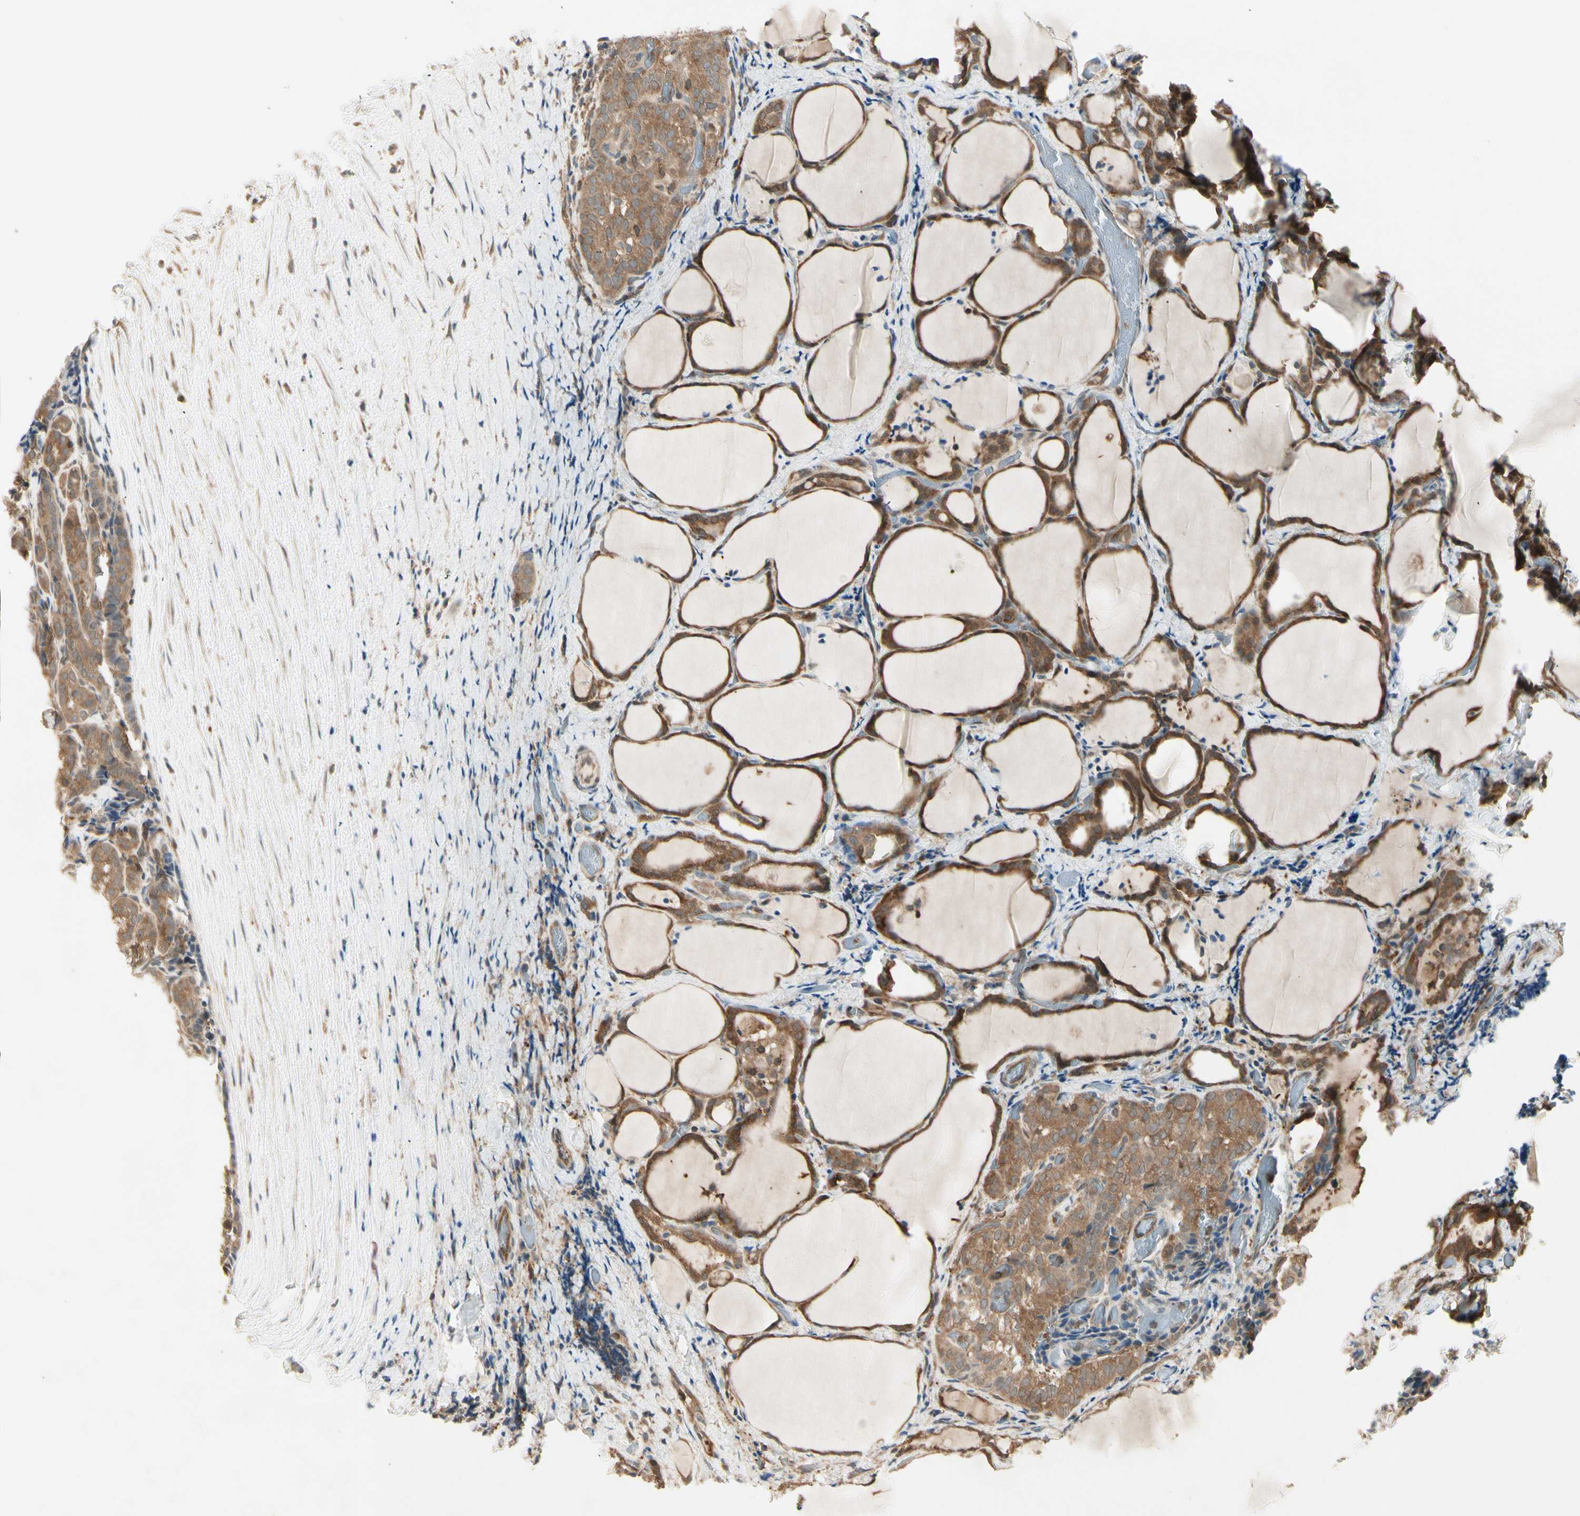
{"staining": {"intensity": "moderate", "quantity": ">75%", "location": "cytoplasmic/membranous"}, "tissue": "thyroid cancer", "cell_type": "Tumor cells", "image_type": "cancer", "snomed": [{"axis": "morphology", "description": "Normal tissue, NOS"}, {"axis": "morphology", "description": "Papillary adenocarcinoma, NOS"}, {"axis": "topography", "description": "Thyroid gland"}], "caption": "Papillary adenocarcinoma (thyroid) was stained to show a protein in brown. There is medium levels of moderate cytoplasmic/membranous staining in approximately >75% of tumor cells. (brown staining indicates protein expression, while blue staining denotes nuclei).", "gene": "OXSR1", "patient": {"sex": "female", "age": 30}}